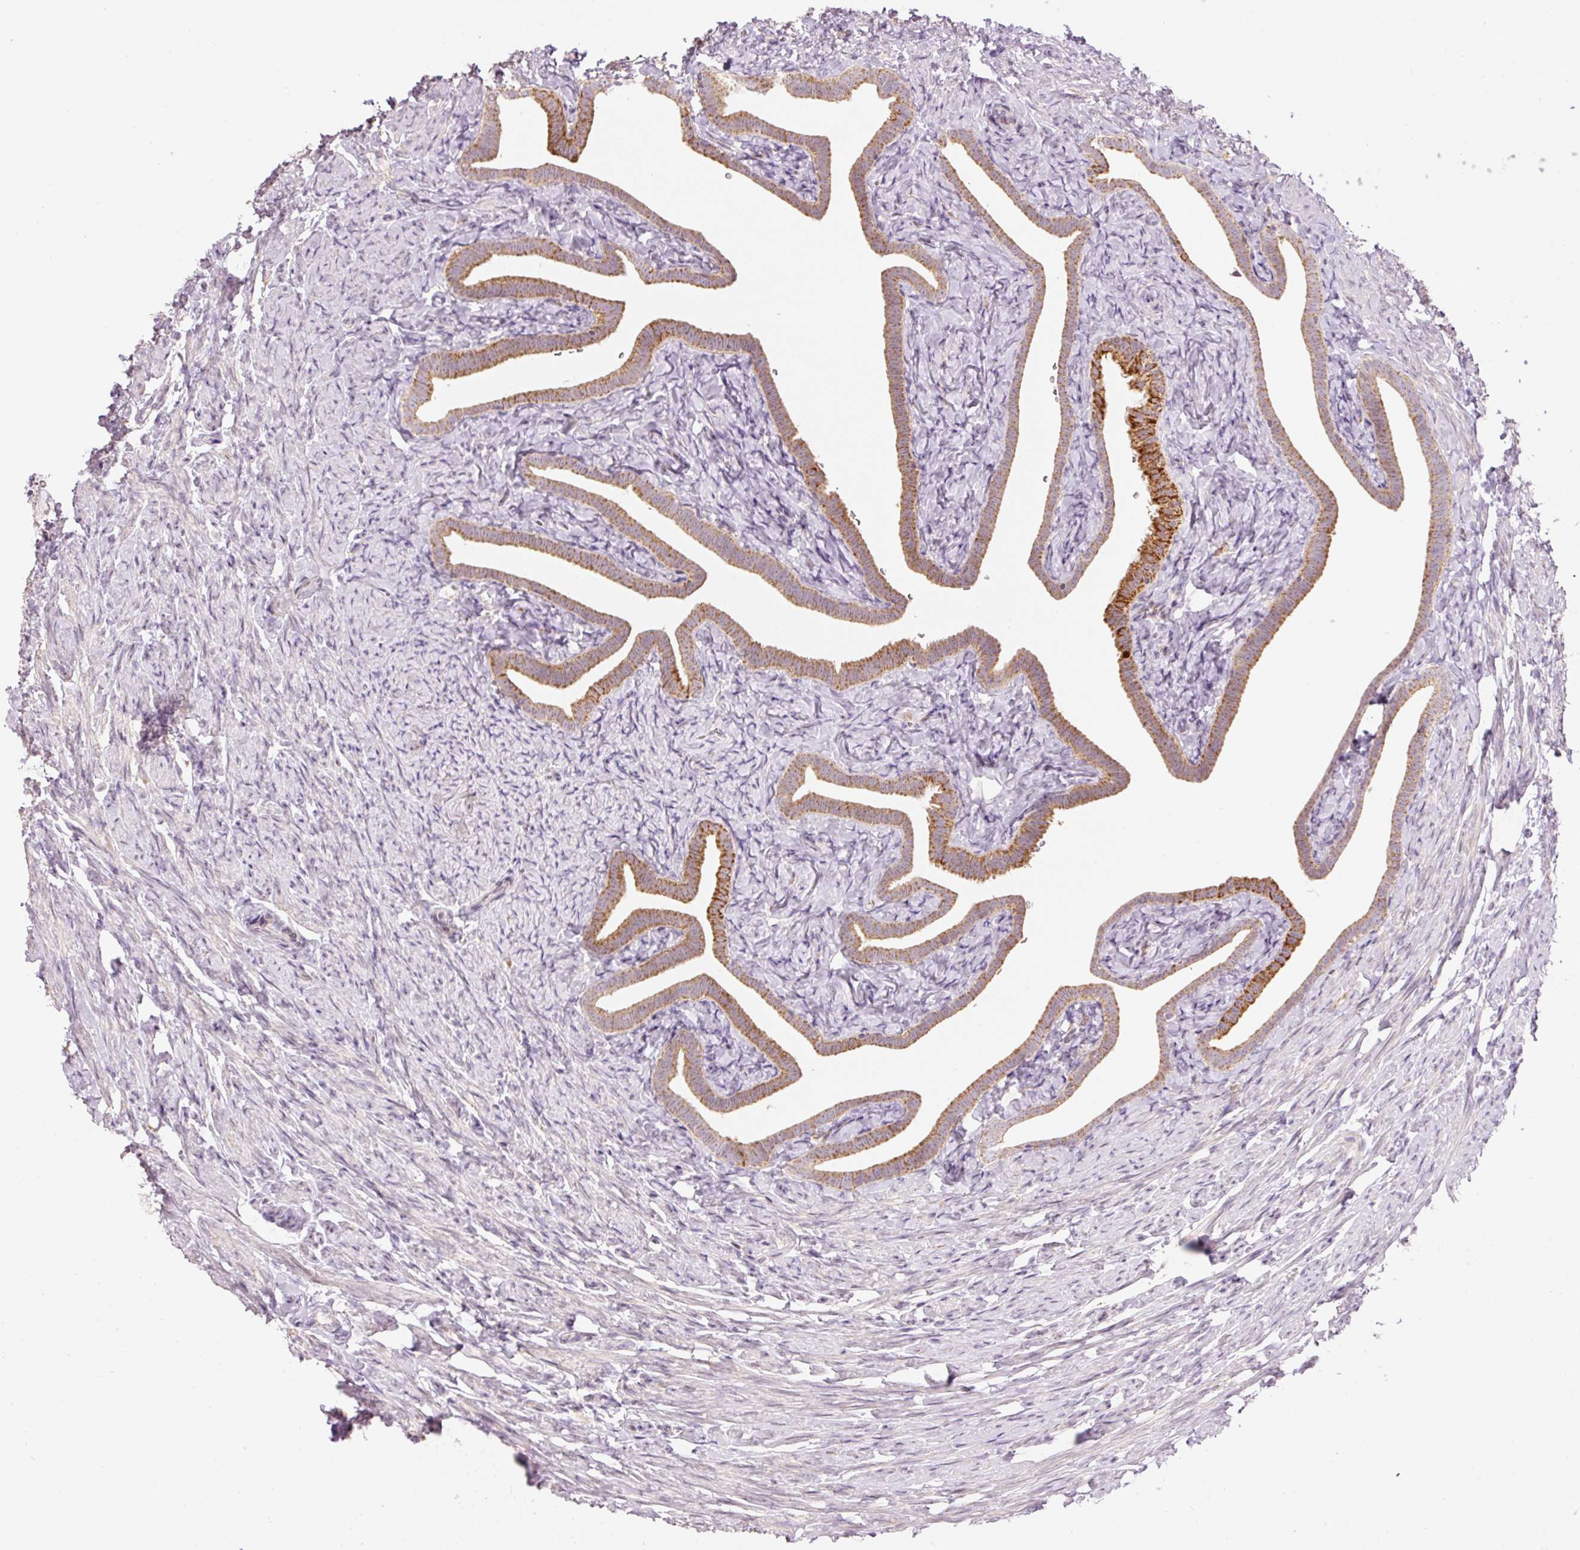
{"staining": {"intensity": "moderate", "quantity": ">75%", "location": "cytoplasmic/membranous"}, "tissue": "fallopian tube", "cell_type": "Glandular cells", "image_type": "normal", "snomed": [{"axis": "morphology", "description": "Normal tissue, NOS"}, {"axis": "topography", "description": "Fallopian tube"}], "caption": "Protein analysis of benign fallopian tube shows moderate cytoplasmic/membranous expression in about >75% of glandular cells.", "gene": "ABHD11", "patient": {"sex": "female", "age": 69}}